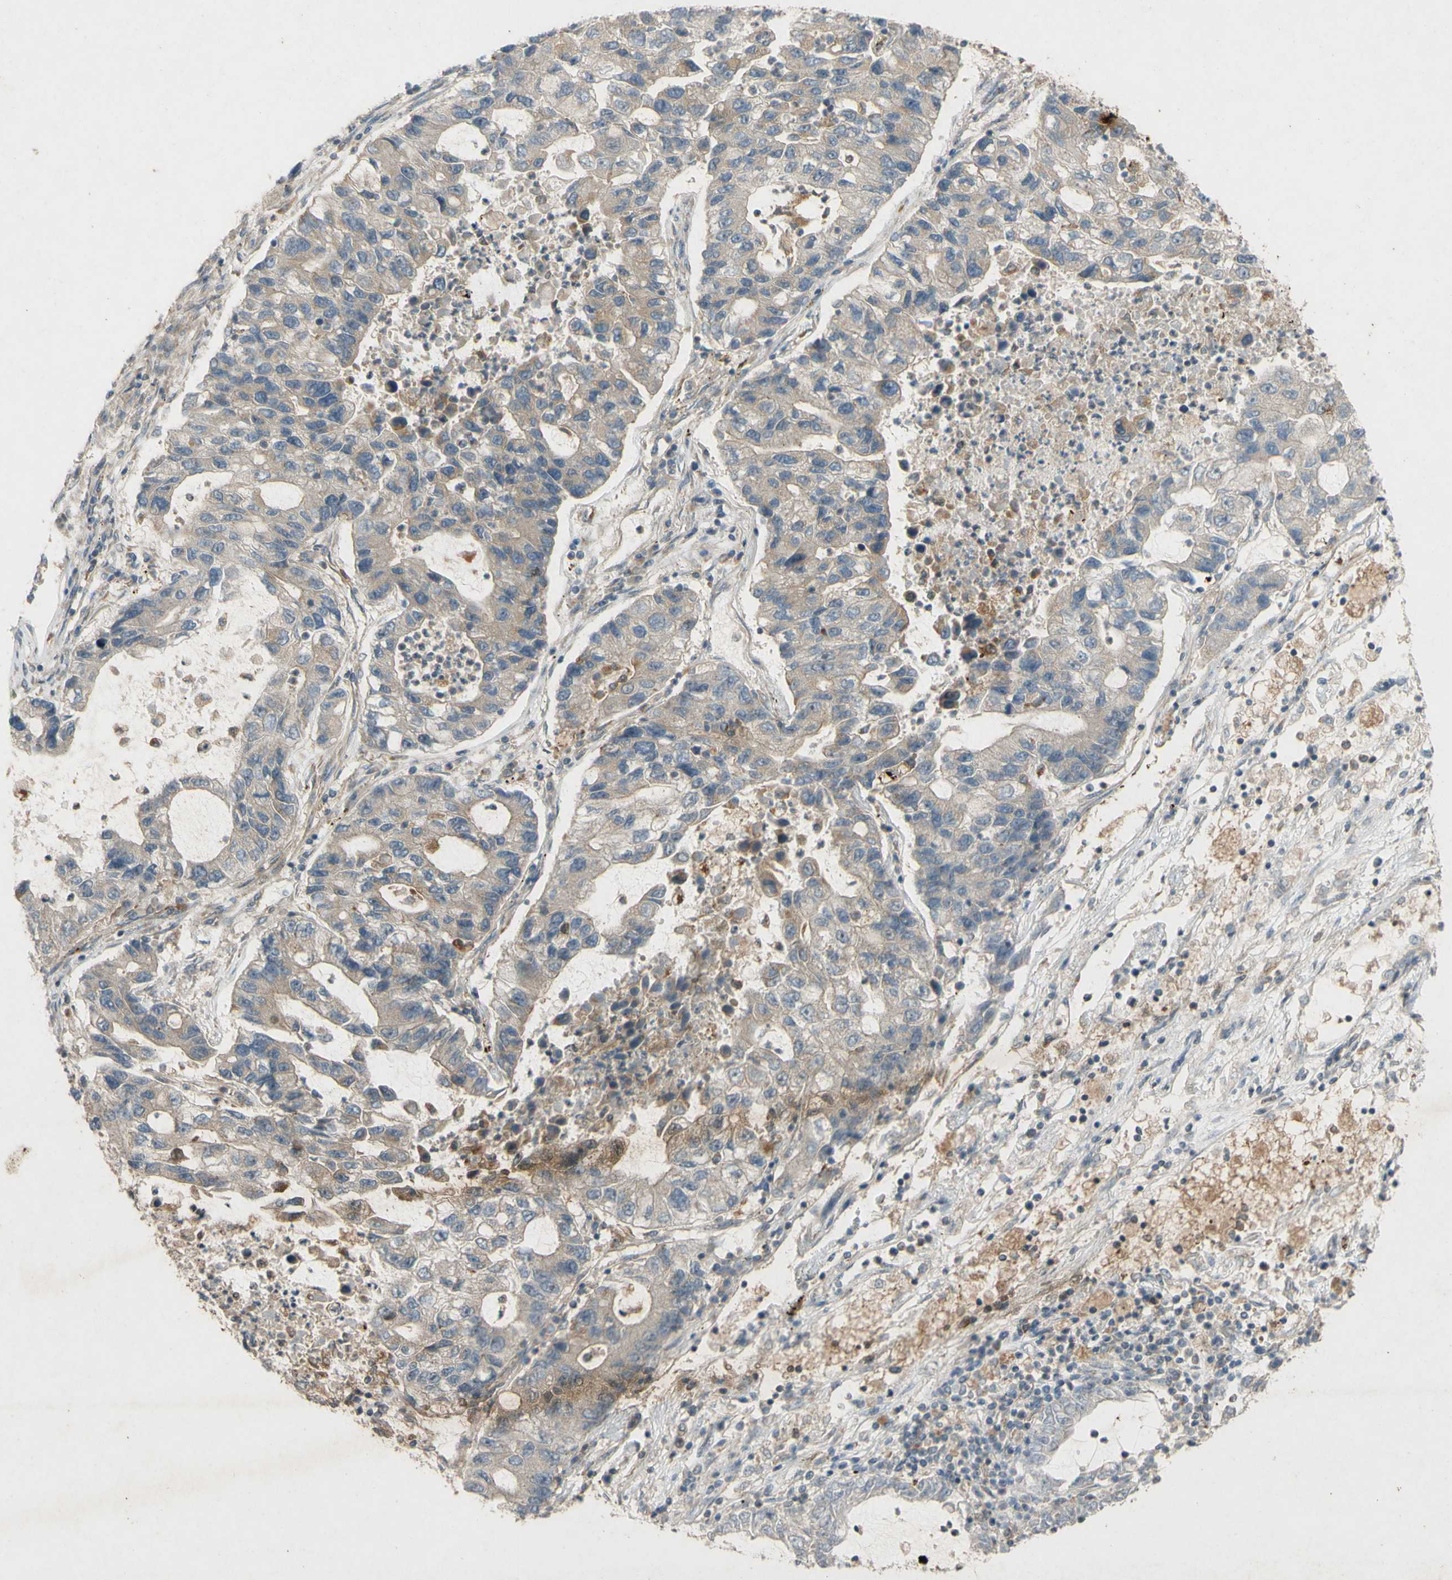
{"staining": {"intensity": "negative", "quantity": "none", "location": "none"}, "tissue": "lung cancer", "cell_type": "Tumor cells", "image_type": "cancer", "snomed": [{"axis": "morphology", "description": "Adenocarcinoma, NOS"}, {"axis": "topography", "description": "Lung"}], "caption": "High power microscopy image of an immunohistochemistry (IHC) photomicrograph of adenocarcinoma (lung), revealing no significant expression in tumor cells.", "gene": "ATP6V1F", "patient": {"sex": "female", "age": 51}}